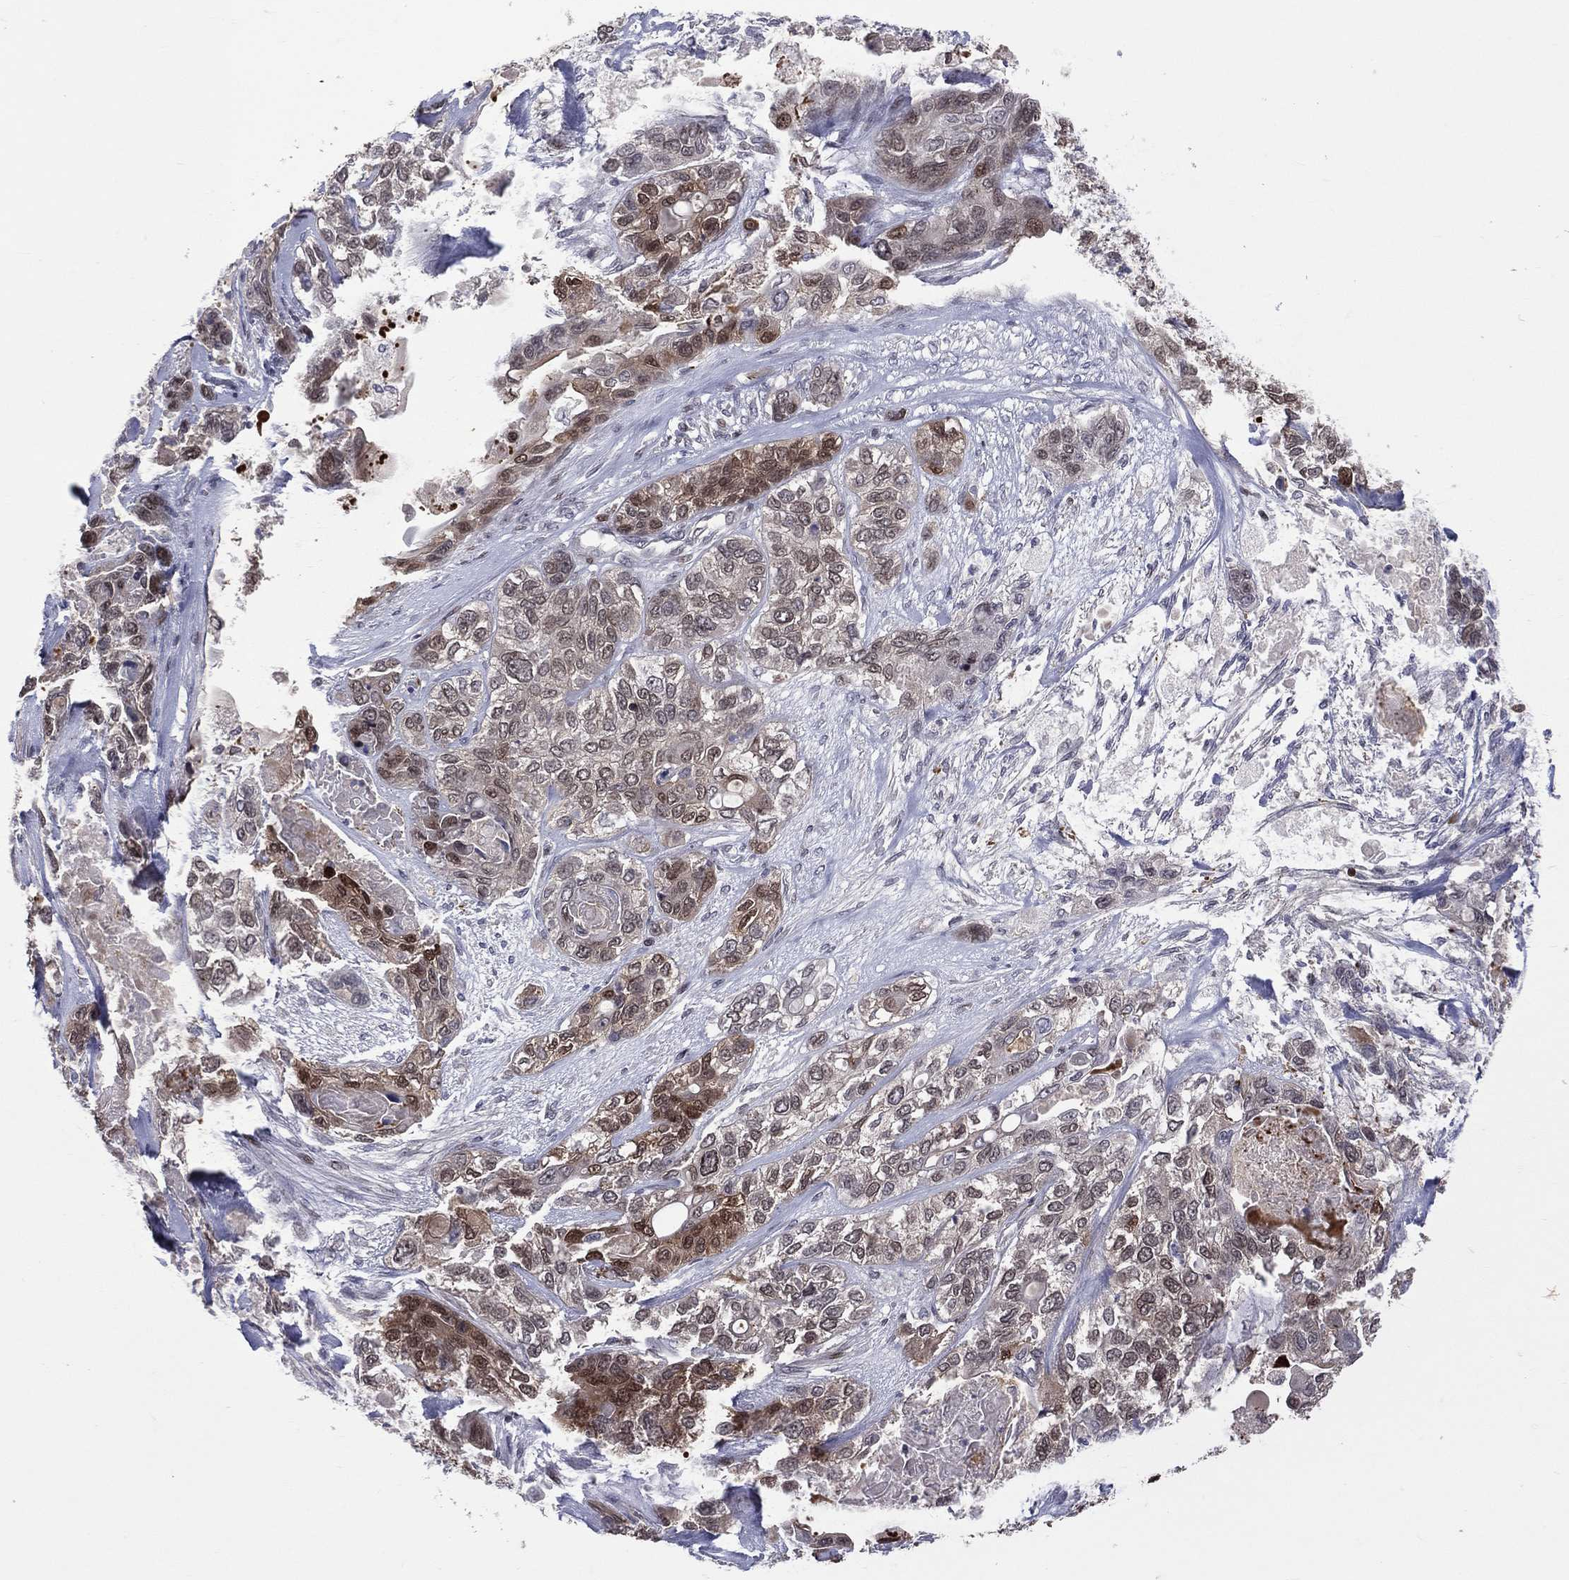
{"staining": {"intensity": "strong", "quantity": "<25%", "location": "nuclear"}, "tissue": "lung cancer", "cell_type": "Tumor cells", "image_type": "cancer", "snomed": [{"axis": "morphology", "description": "Squamous cell carcinoma, NOS"}, {"axis": "topography", "description": "Lung"}], "caption": "IHC image of human lung cancer stained for a protein (brown), which demonstrates medium levels of strong nuclear positivity in approximately <25% of tumor cells.", "gene": "DBF4B", "patient": {"sex": "female", "age": 70}}